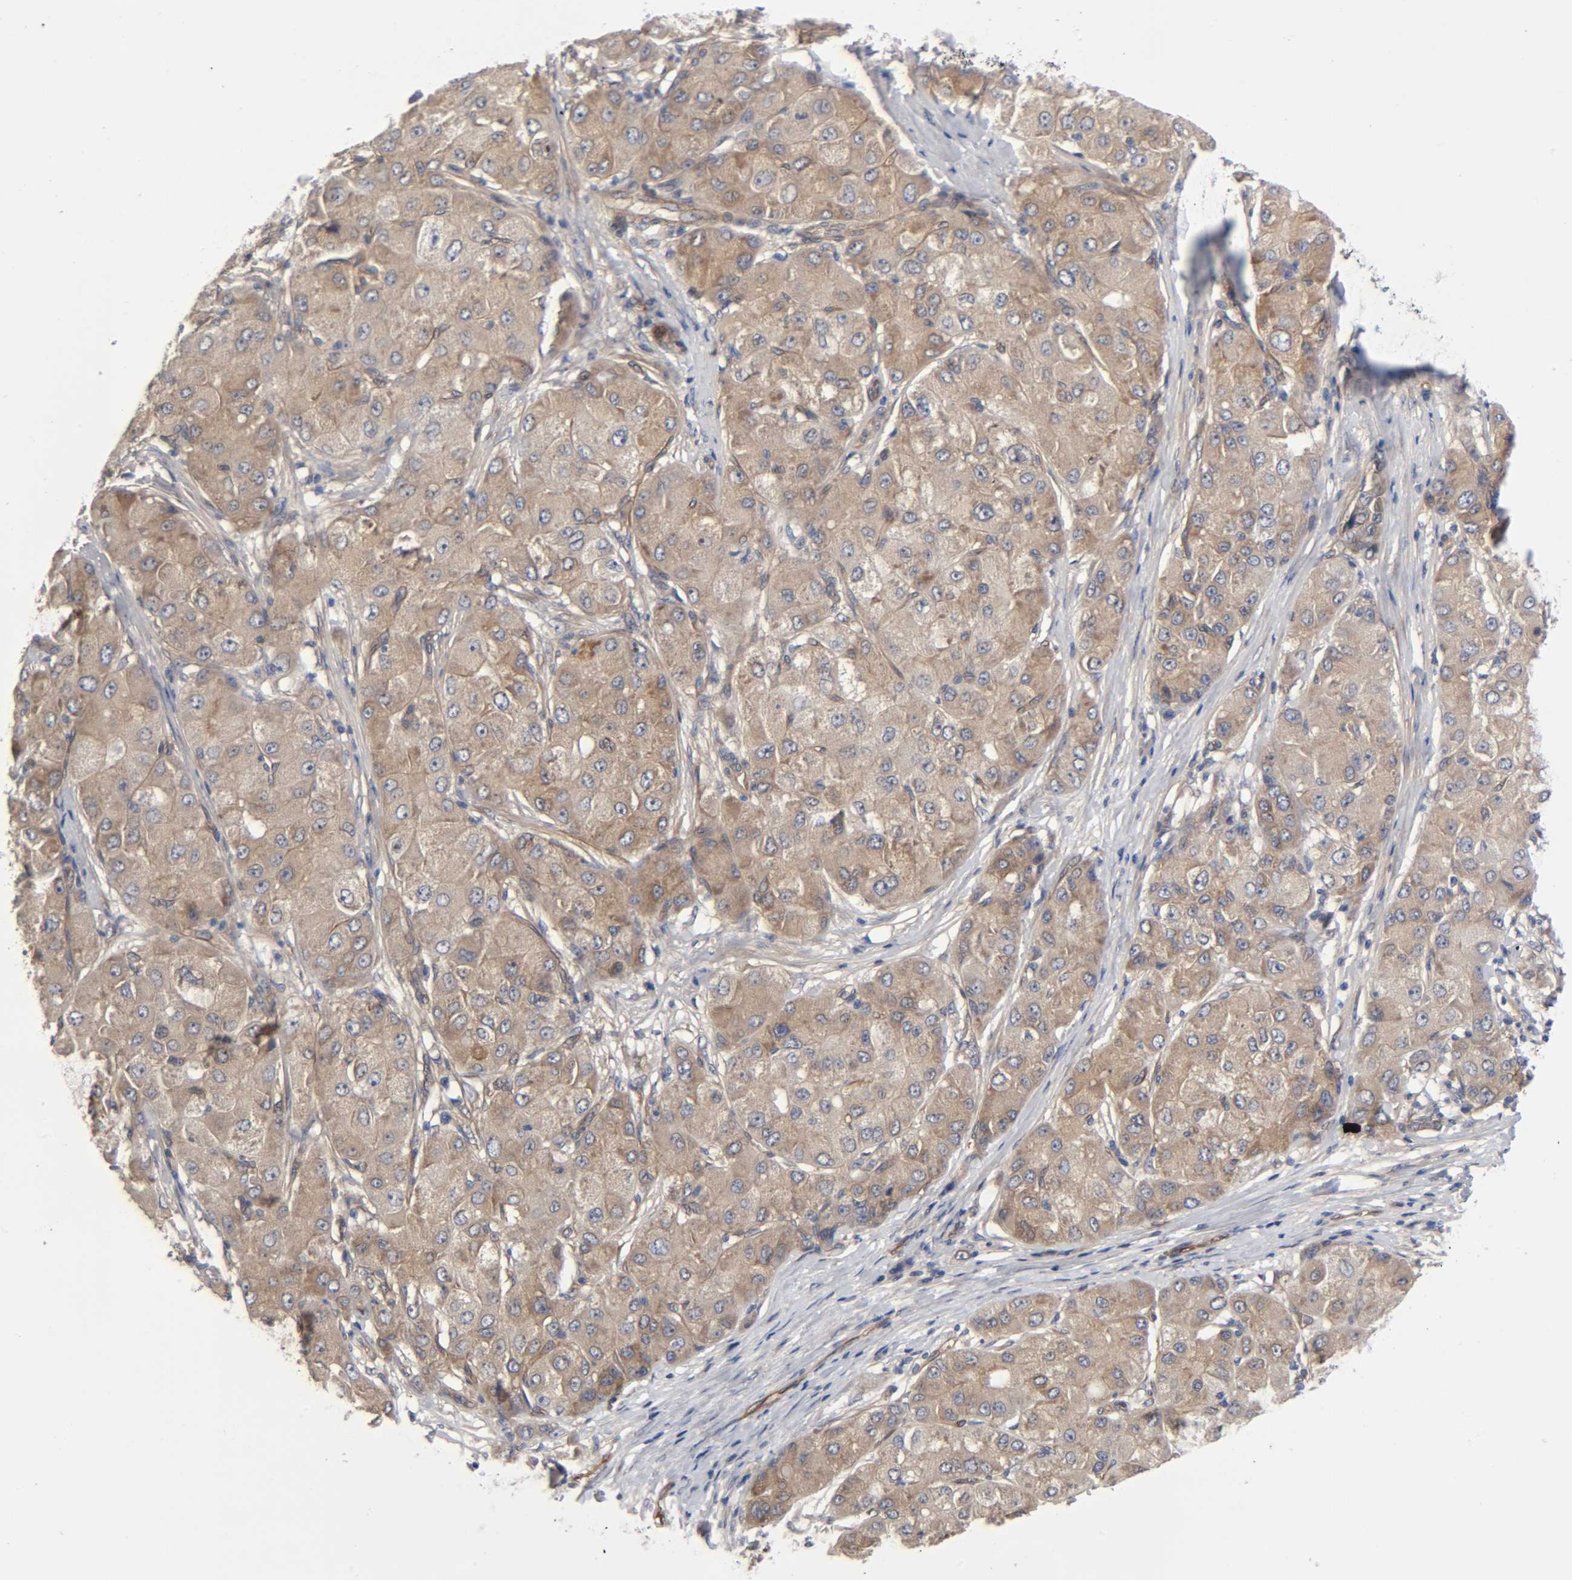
{"staining": {"intensity": "weak", "quantity": ">75%", "location": "cytoplasmic/membranous"}, "tissue": "liver cancer", "cell_type": "Tumor cells", "image_type": "cancer", "snomed": [{"axis": "morphology", "description": "Carcinoma, Hepatocellular, NOS"}, {"axis": "topography", "description": "Liver"}], "caption": "Immunohistochemical staining of human liver hepatocellular carcinoma reveals weak cytoplasmic/membranous protein expression in about >75% of tumor cells.", "gene": "RAB13", "patient": {"sex": "male", "age": 80}}